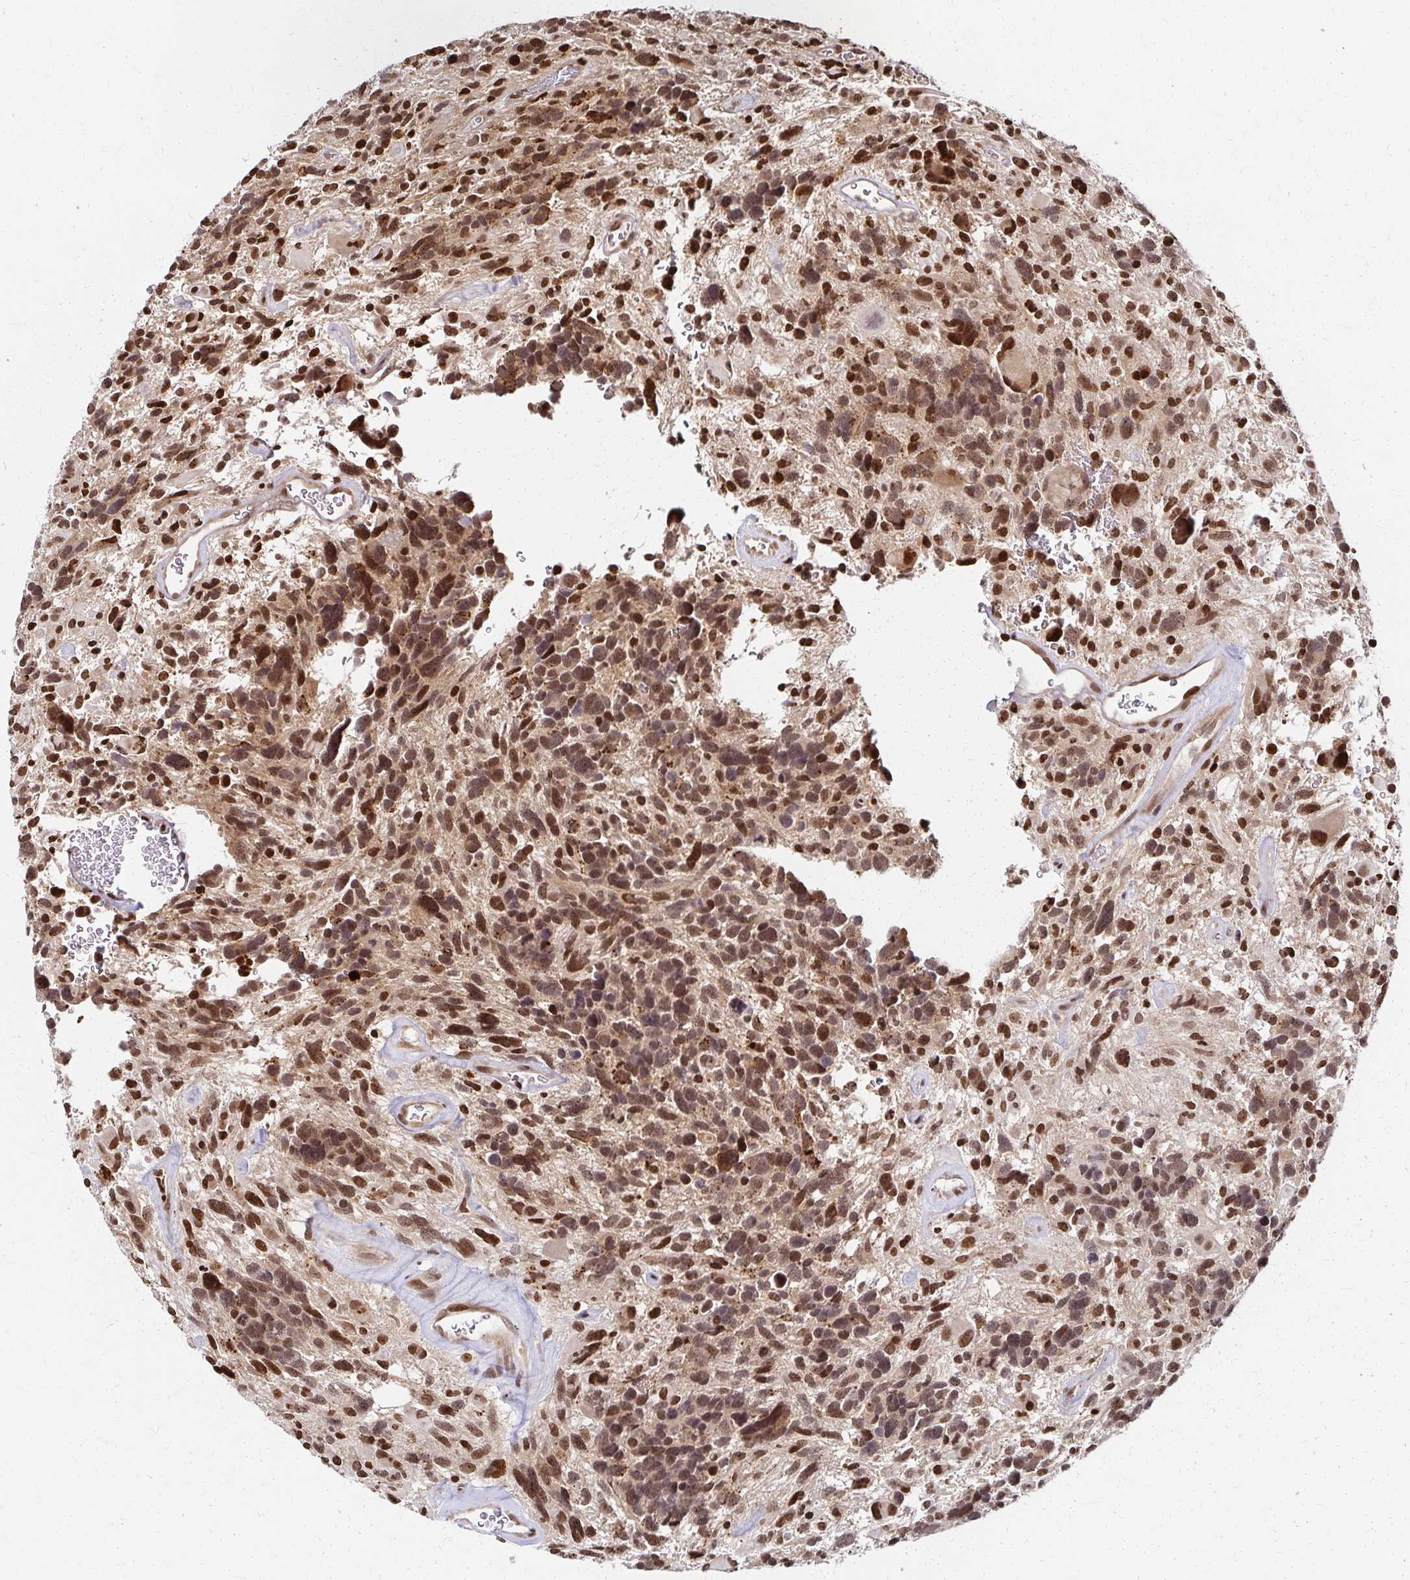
{"staining": {"intensity": "moderate", "quantity": ">75%", "location": "nuclear"}, "tissue": "glioma", "cell_type": "Tumor cells", "image_type": "cancer", "snomed": [{"axis": "morphology", "description": "Glioma, malignant, High grade"}, {"axis": "topography", "description": "Brain"}], "caption": "Glioma stained with a protein marker demonstrates moderate staining in tumor cells.", "gene": "PSMD7", "patient": {"sex": "male", "age": 49}}